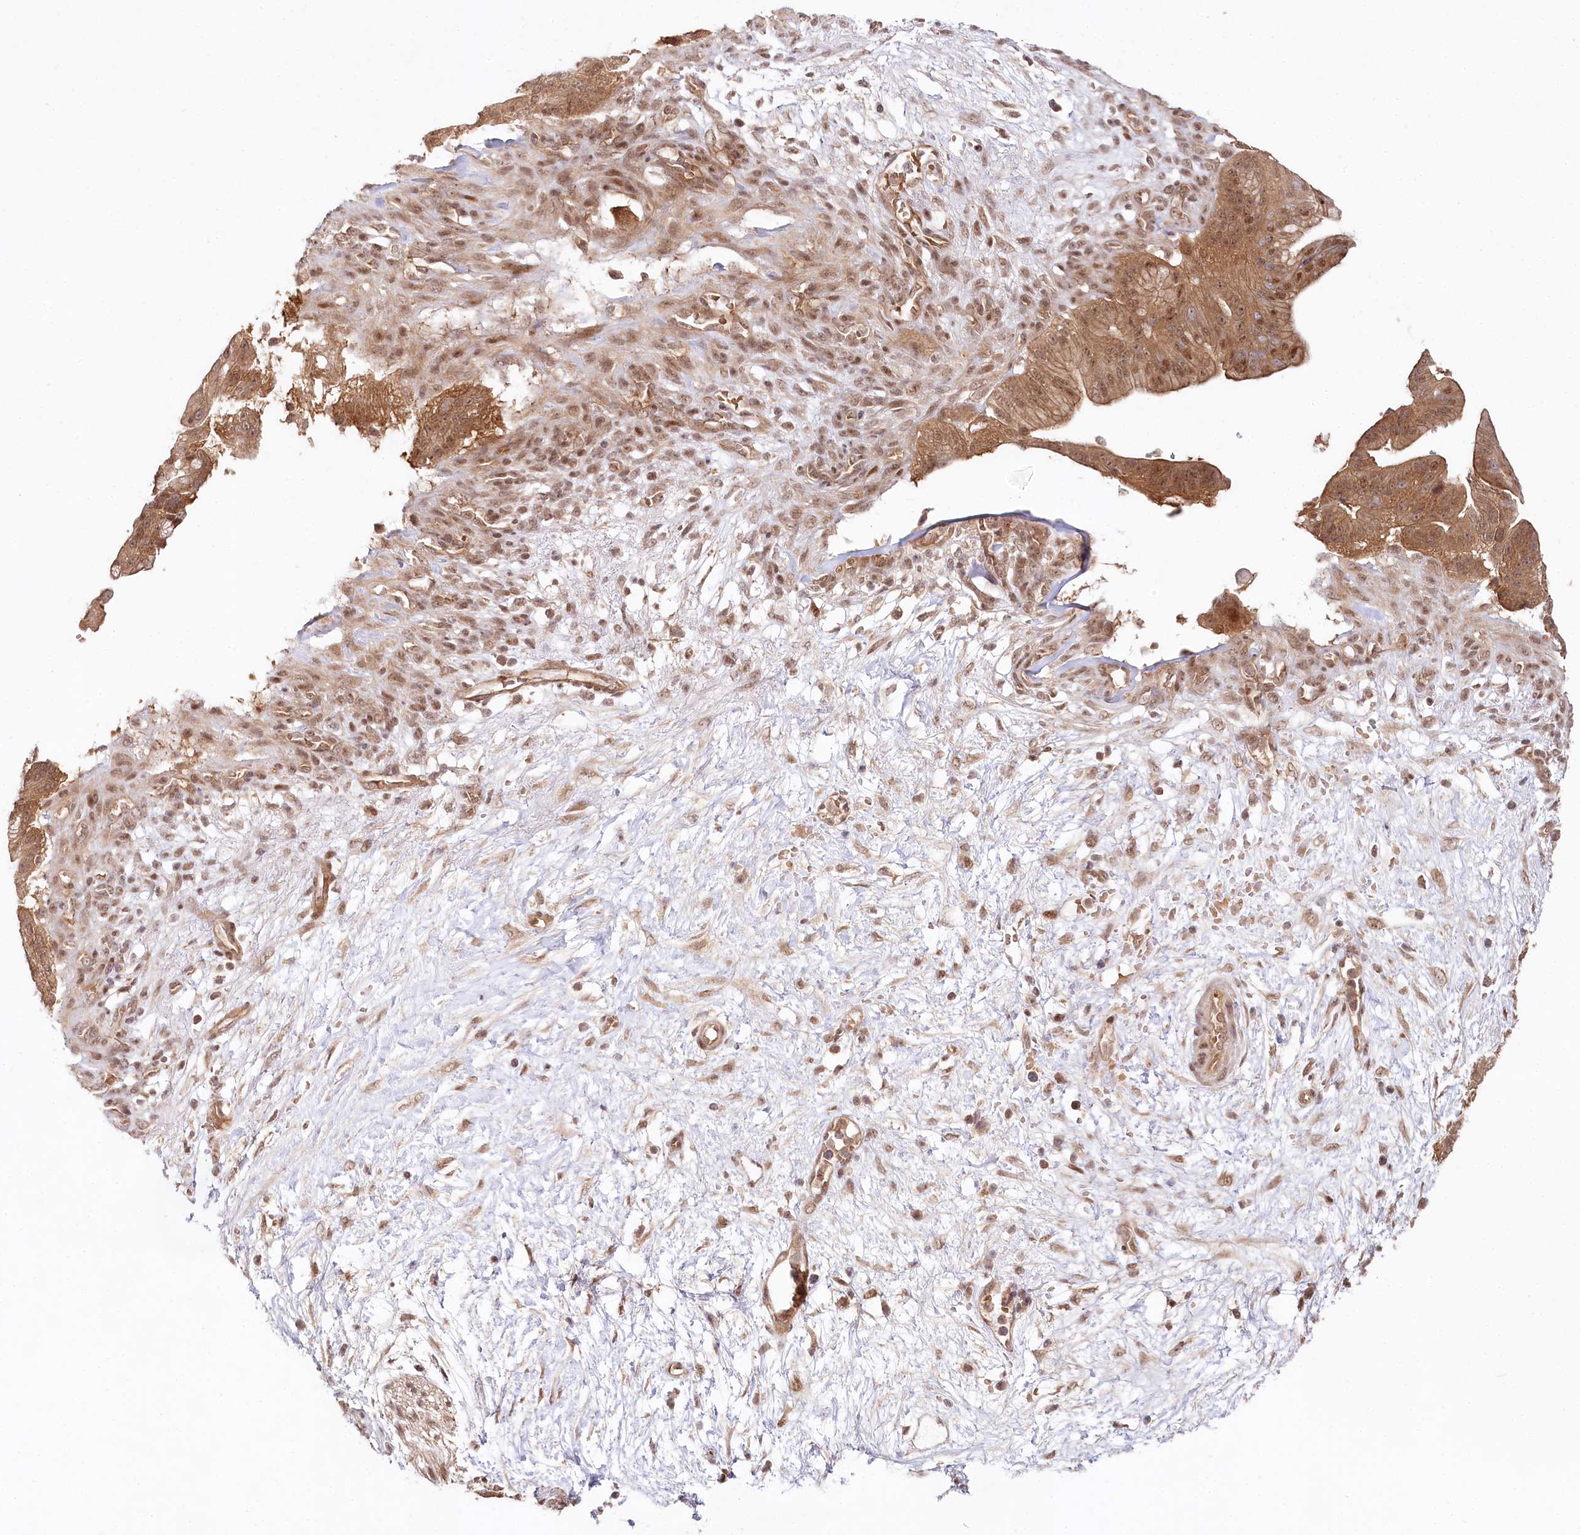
{"staining": {"intensity": "moderate", "quantity": ">75%", "location": "cytoplasmic/membranous,nuclear"}, "tissue": "pancreatic cancer", "cell_type": "Tumor cells", "image_type": "cancer", "snomed": [{"axis": "morphology", "description": "Adenocarcinoma, NOS"}, {"axis": "topography", "description": "Pancreas"}], "caption": "Brown immunohistochemical staining in adenocarcinoma (pancreatic) demonstrates moderate cytoplasmic/membranous and nuclear positivity in about >75% of tumor cells.", "gene": "CCDC65", "patient": {"sex": "male", "age": 68}}